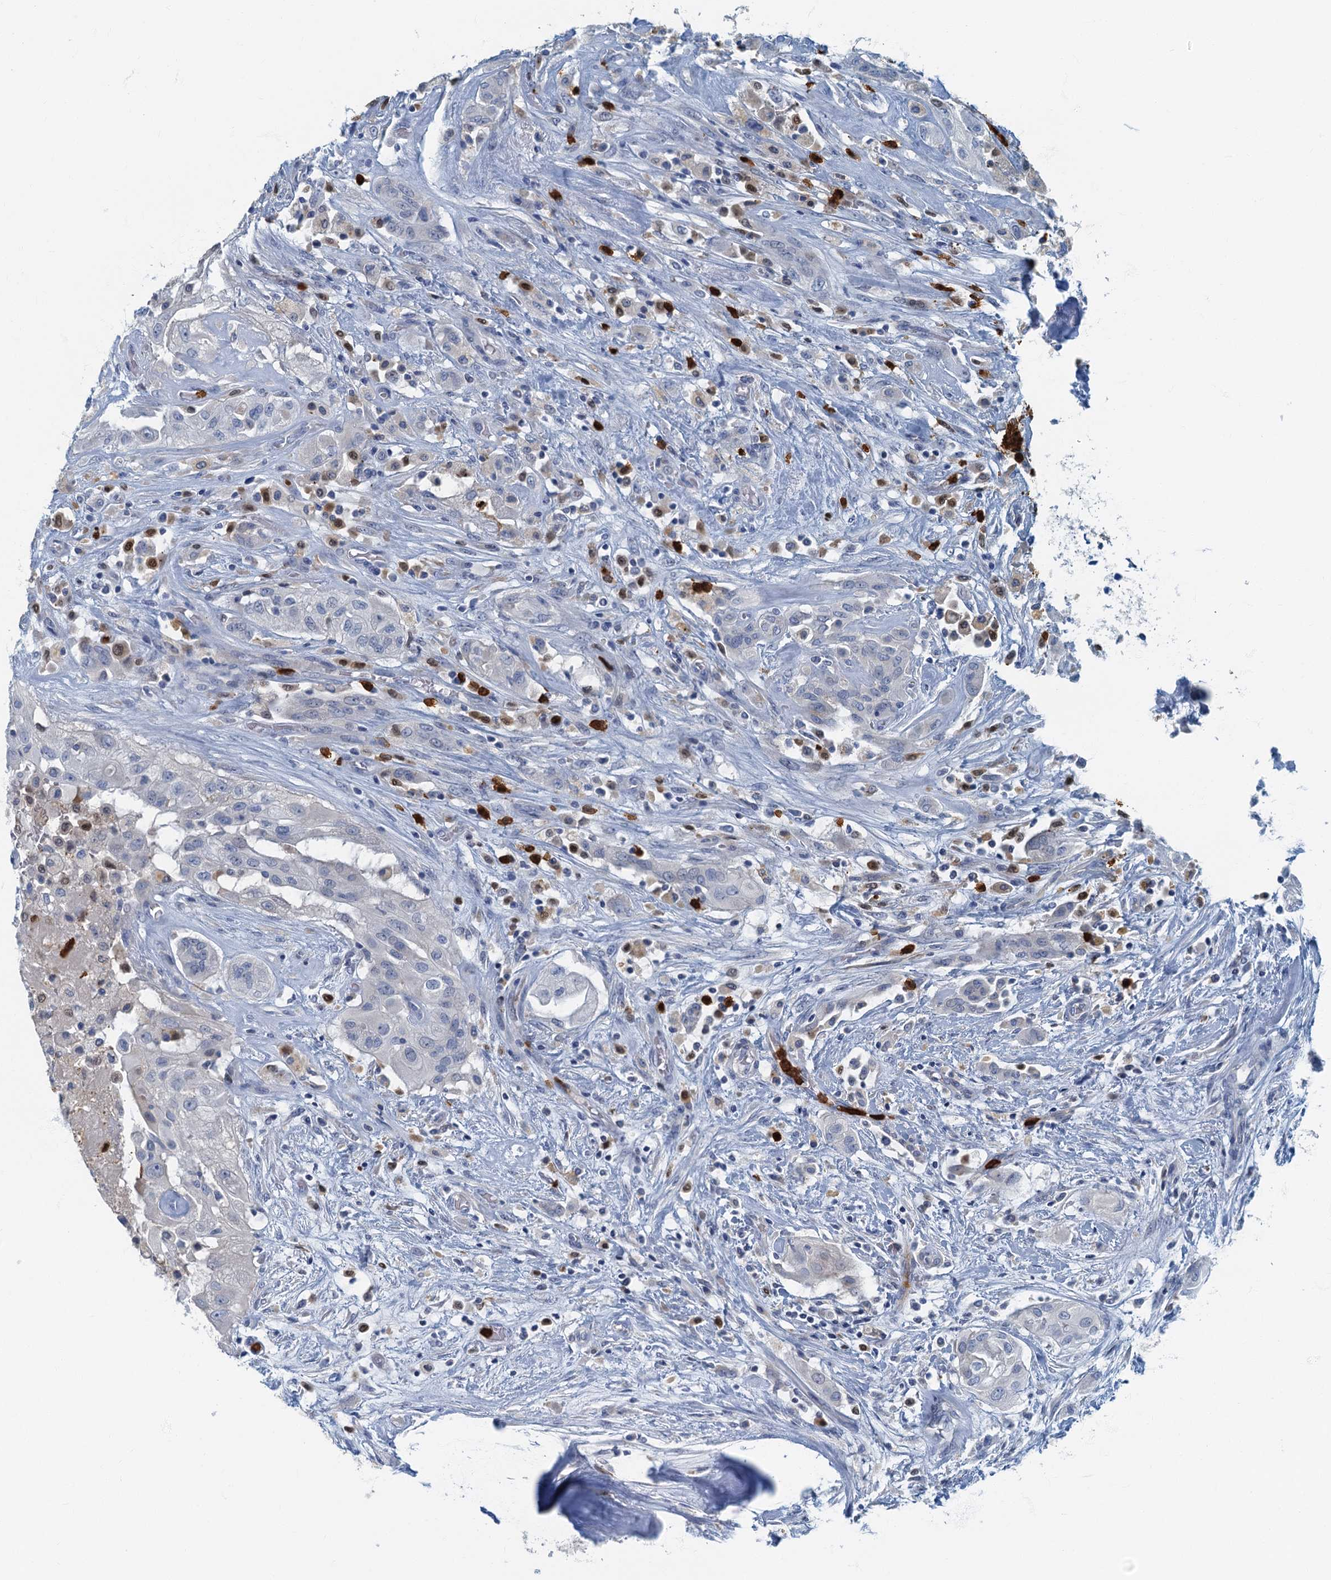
{"staining": {"intensity": "negative", "quantity": "none", "location": "none"}, "tissue": "thyroid cancer", "cell_type": "Tumor cells", "image_type": "cancer", "snomed": [{"axis": "morphology", "description": "Papillary adenocarcinoma, NOS"}, {"axis": "topography", "description": "Thyroid gland"}], "caption": "Immunohistochemical staining of thyroid cancer shows no significant positivity in tumor cells.", "gene": "ANKDD1A", "patient": {"sex": "female", "age": 59}}